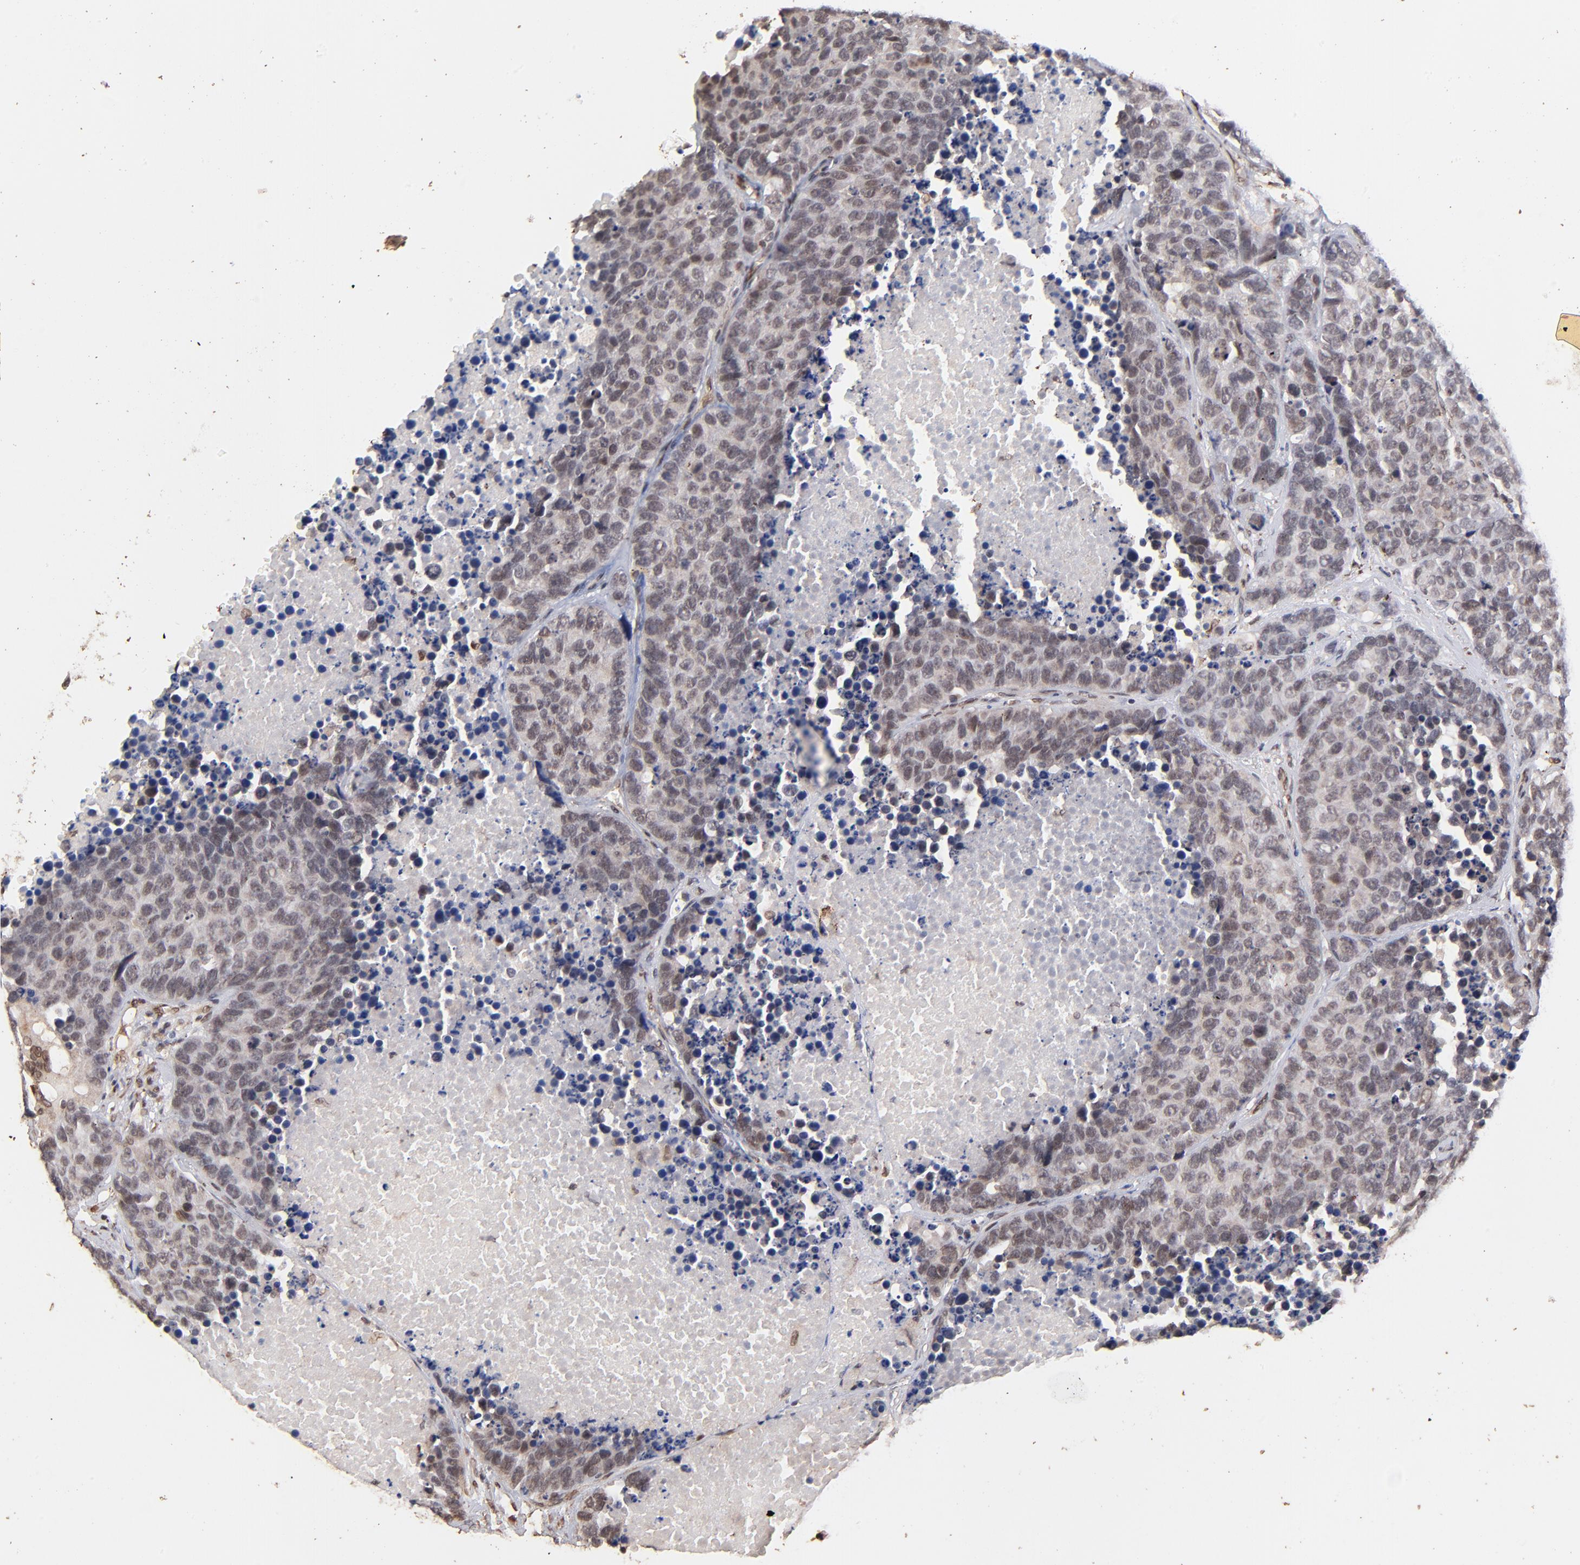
{"staining": {"intensity": "weak", "quantity": ">75%", "location": "nuclear"}, "tissue": "carcinoid", "cell_type": "Tumor cells", "image_type": "cancer", "snomed": [{"axis": "morphology", "description": "Carcinoid, malignant, NOS"}, {"axis": "topography", "description": "Lung"}], "caption": "Protein expression analysis of malignant carcinoid reveals weak nuclear expression in about >75% of tumor cells.", "gene": "ZFP92", "patient": {"sex": "male", "age": 60}}